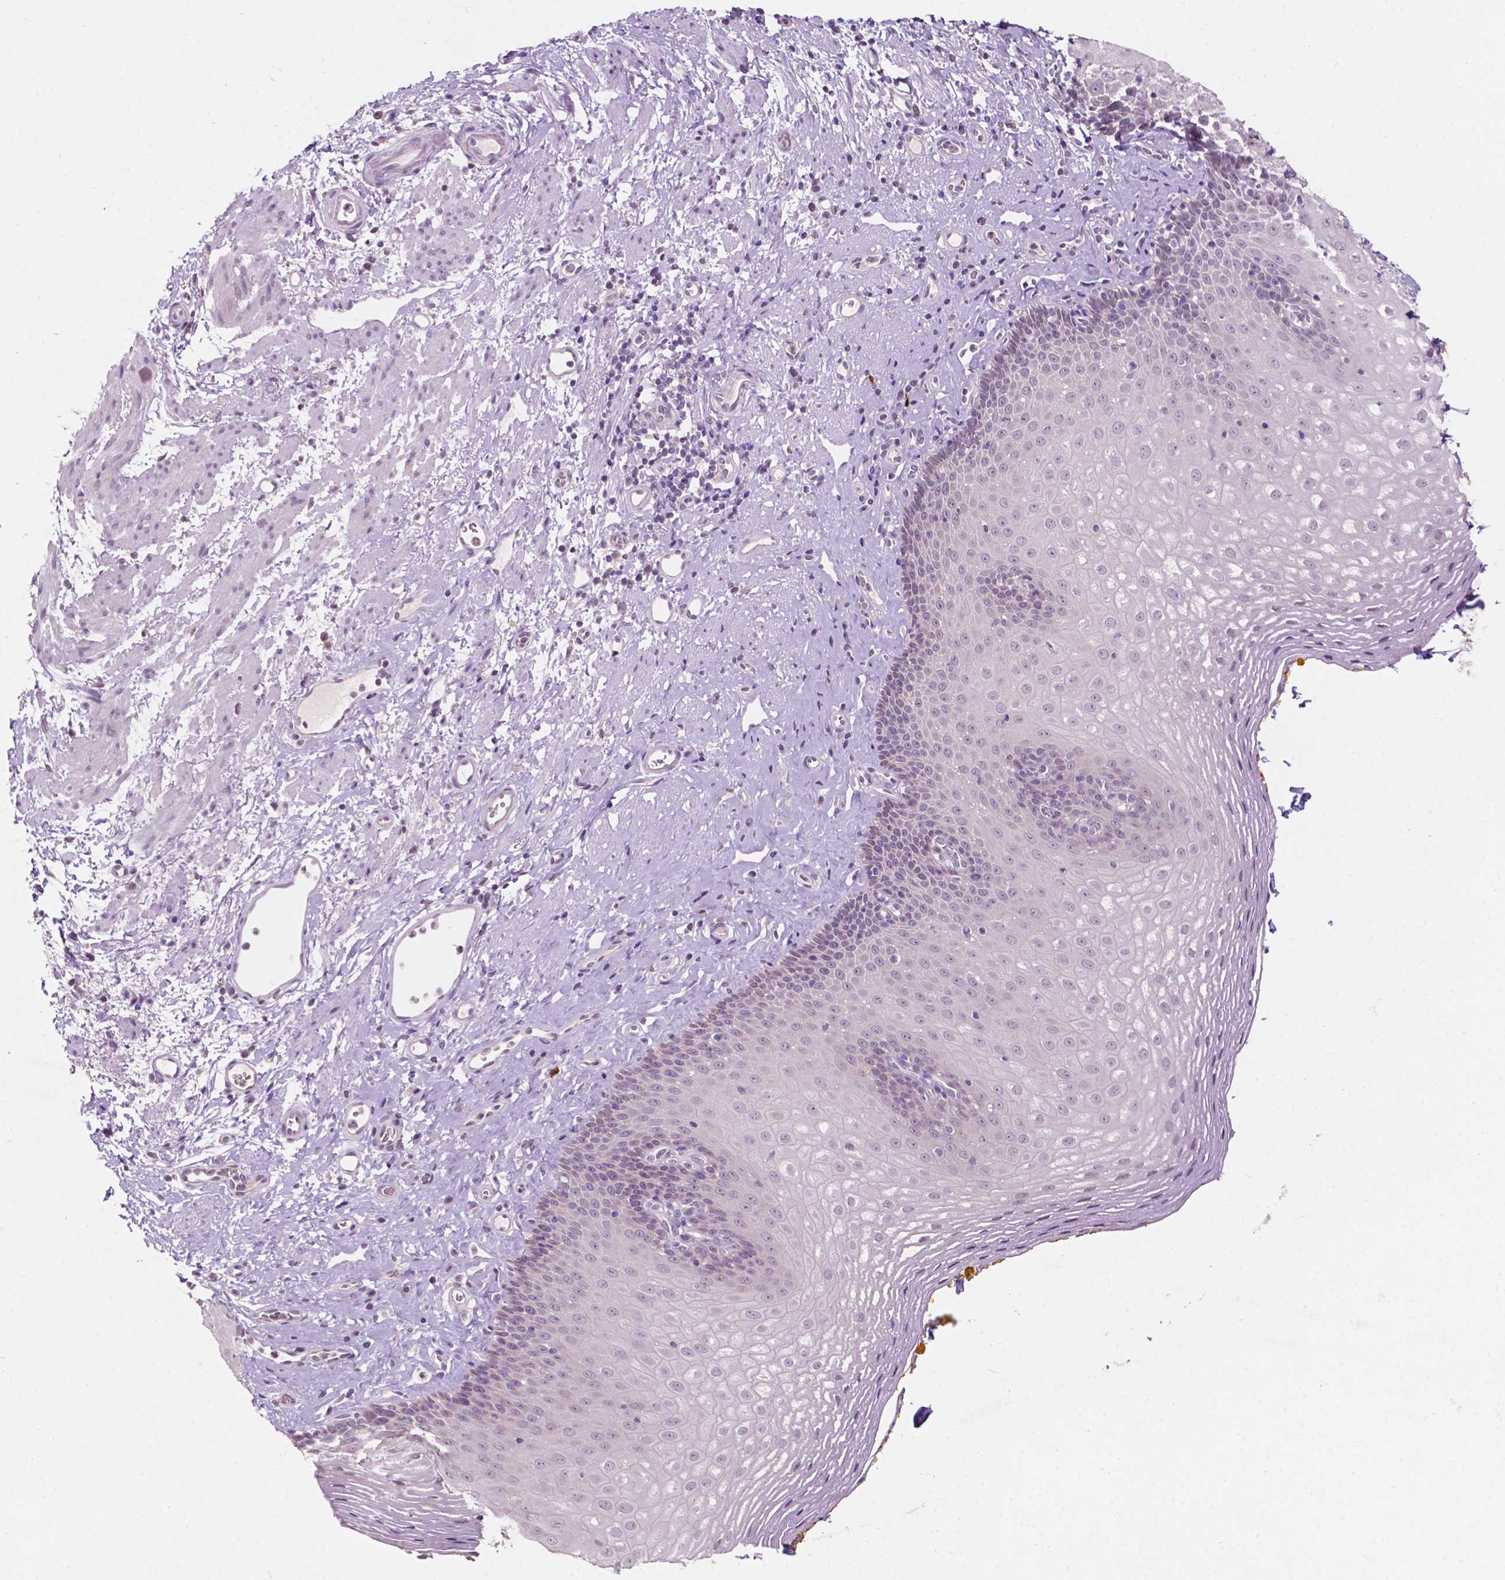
{"staining": {"intensity": "negative", "quantity": "none", "location": "none"}, "tissue": "esophagus", "cell_type": "Squamous epithelial cells", "image_type": "normal", "snomed": [{"axis": "morphology", "description": "Normal tissue, NOS"}, {"axis": "topography", "description": "Esophagus"}], "caption": "Micrograph shows no significant protein expression in squamous epithelial cells of normal esophagus.", "gene": "TM6SF2", "patient": {"sex": "female", "age": 68}}